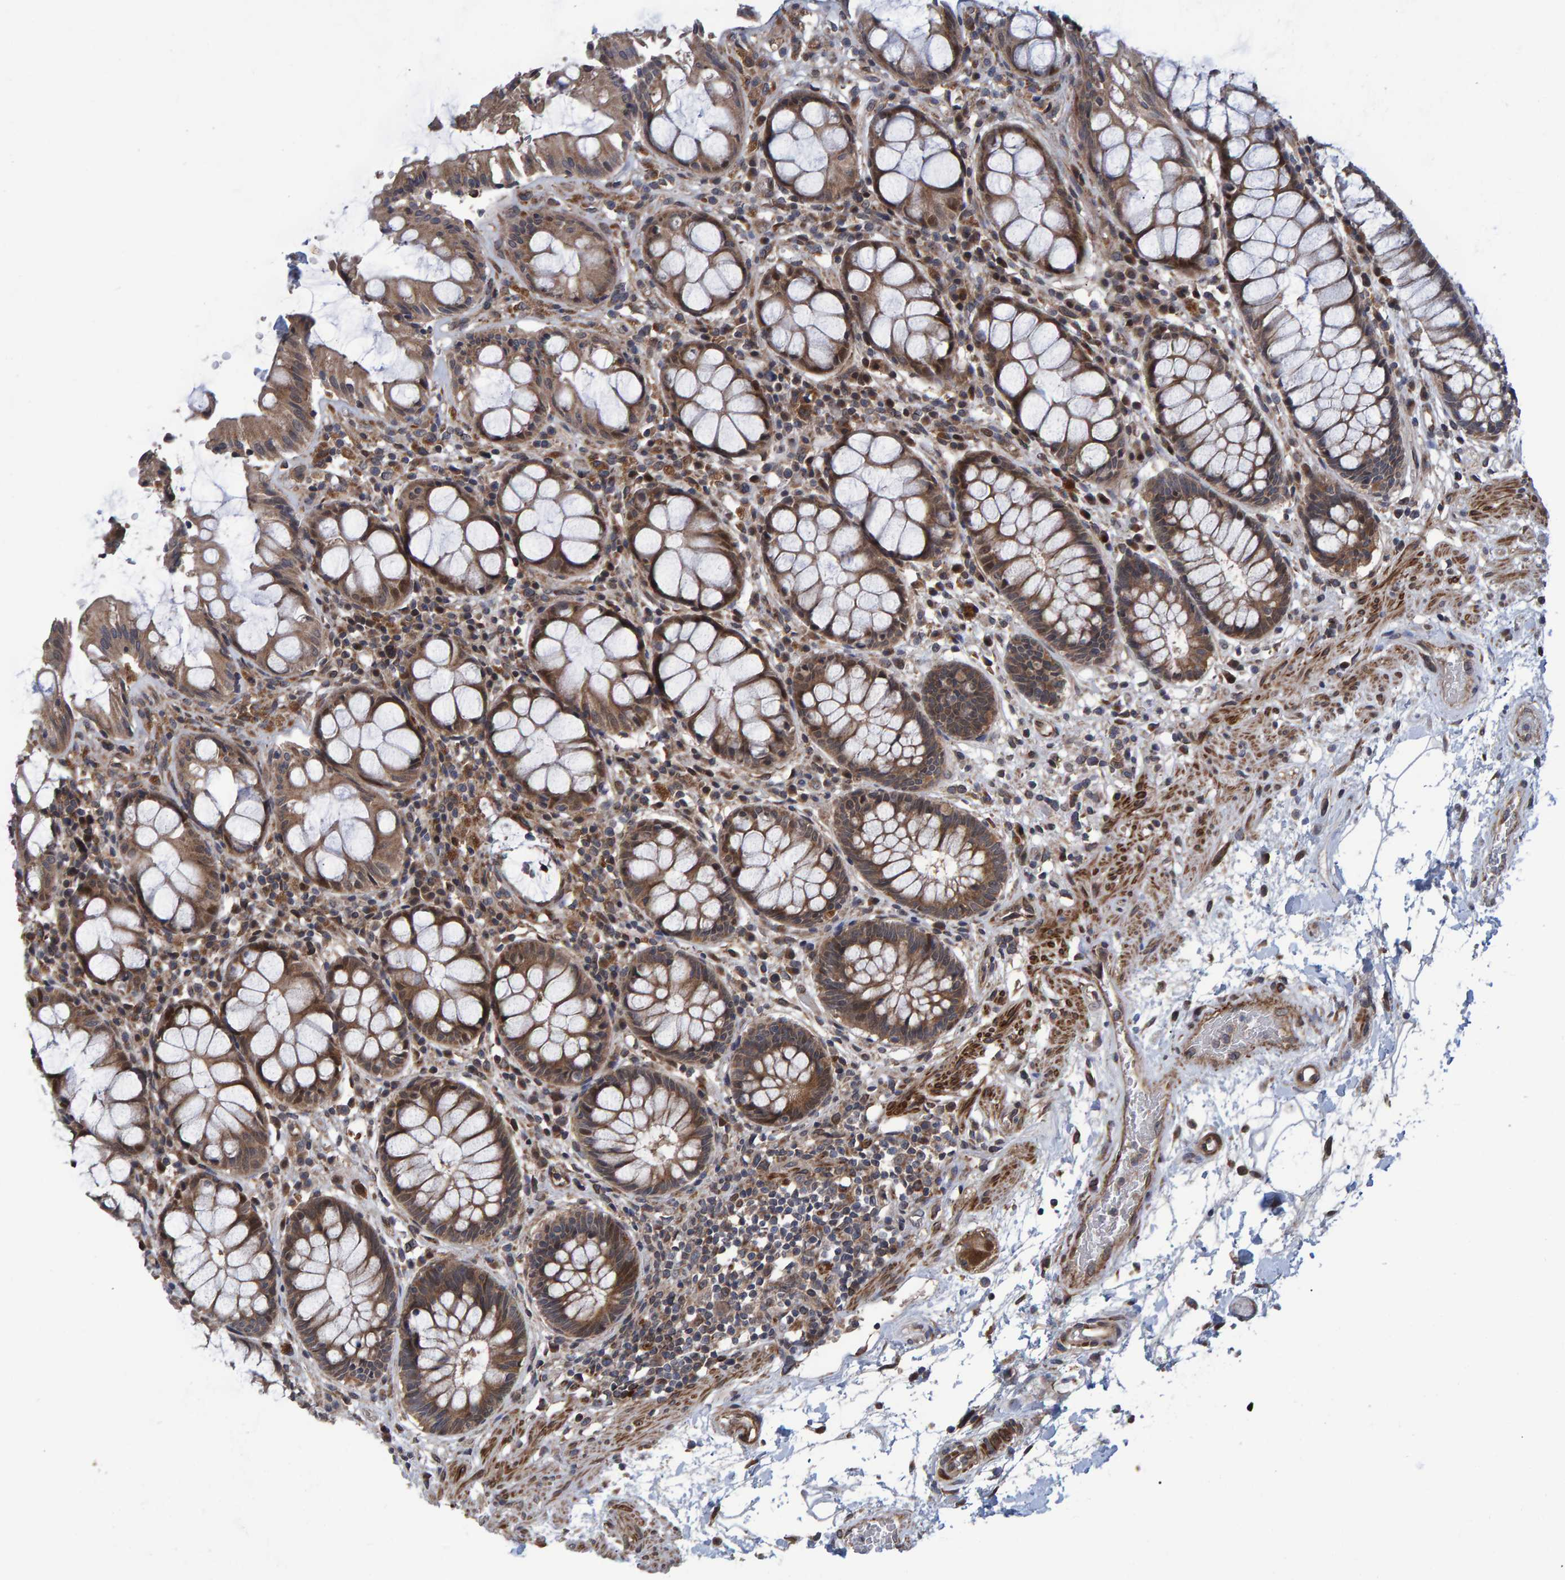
{"staining": {"intensity": "moderate", "quantity": ">75%", "location": "cytoplasmic/membranous"}, "tissue": "rectum", "cell_type": "Glandular cells", "image_type": "normal", "snomed": [{"axis": "morphology", "description": "Normal tissue, NOS"}, {"axis": "topography", "description": "Rectum"}], "caption": "Immunohistochemical staining of unremarkable human rectum displays moderate cytoplasmic/membranous protein staining in approximately >75% of glandular cells.", "gene": "ATP6V1H", "patient": {"sex": "male", "age": 64}}